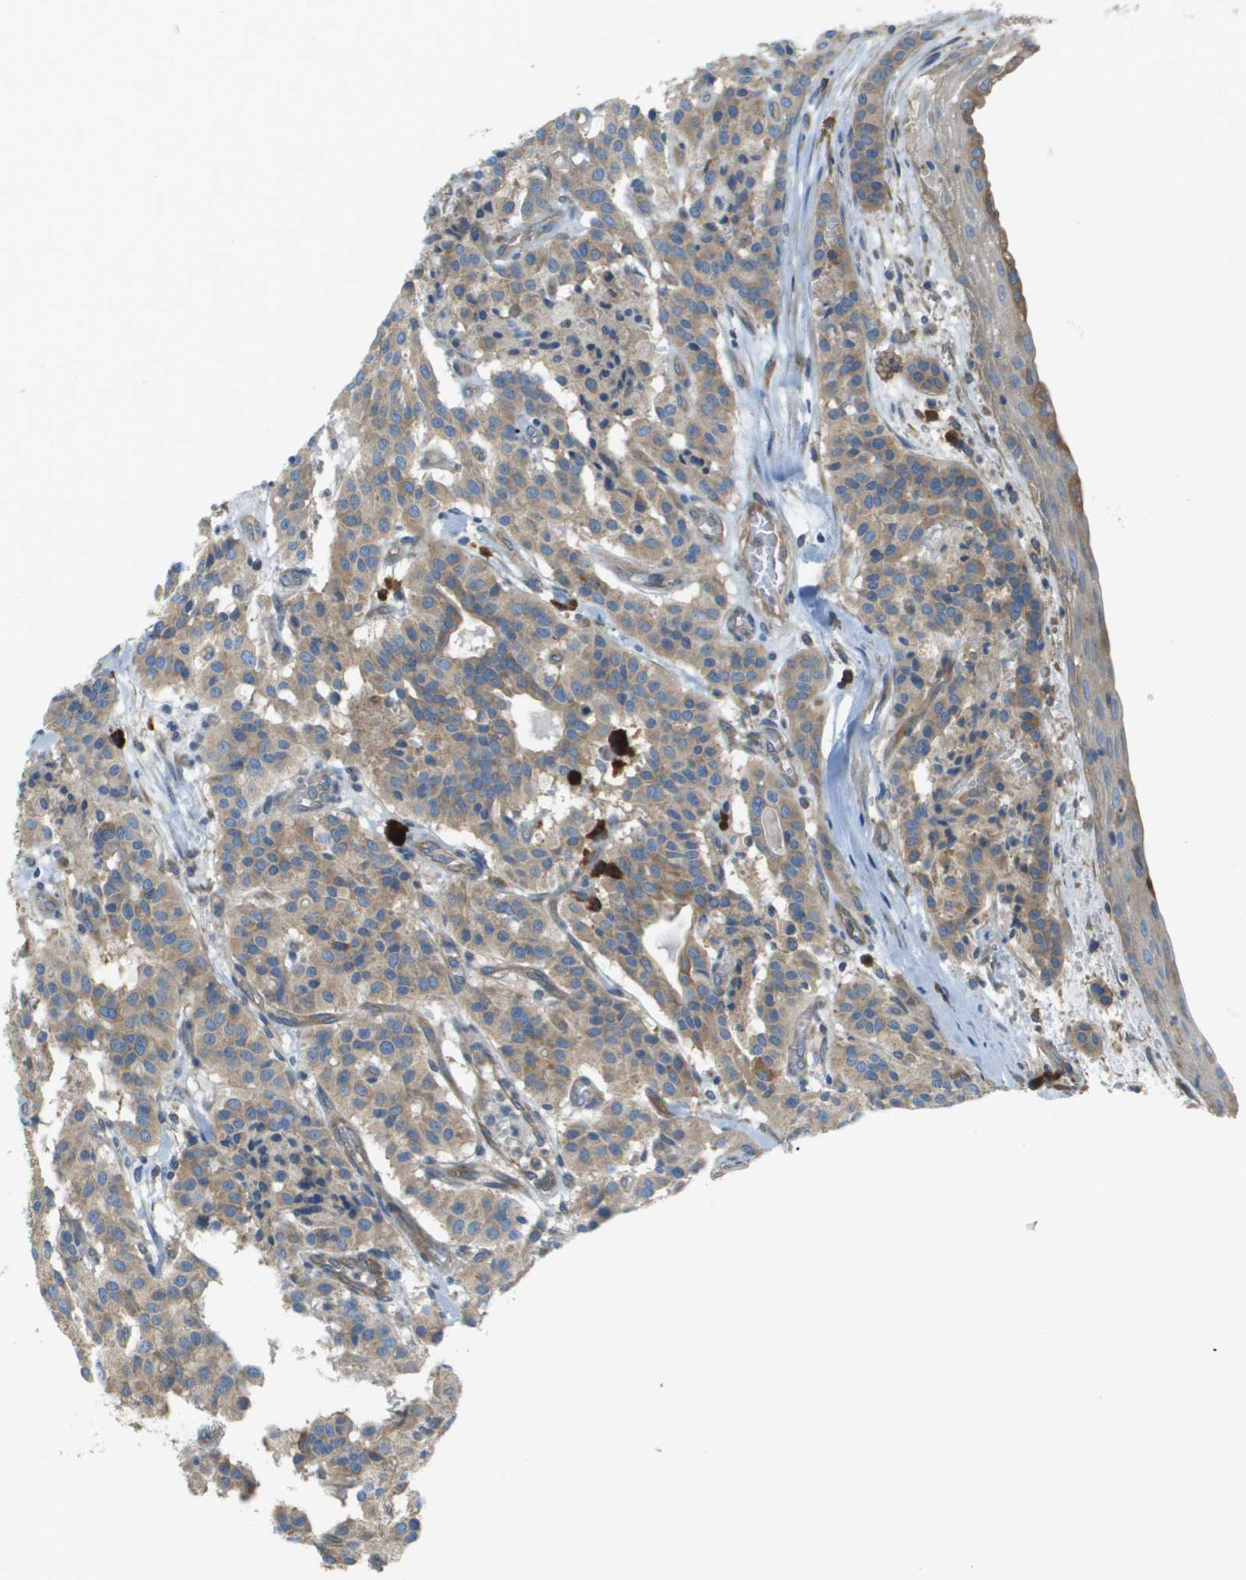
{"staining": {"intensity": "moderate", "quantity": ">75%", "location": "cytoplasmic/membranous"}, "tissue": "carcinoid", "cell_type": "Tumor cells", "image_type": "cancer", "snomed": [{"axis": "morphology", "description": "Carcinoid, malignant, NOS"}, {"axis": "topography", "description": "Lung"}], "caption": "Protein staining displays moderate cytoplasmic/membranous expression in about >75% of tumor cells in carcinoid. The staining was performed using DAB (3,3'-diaminobenzidine), with brown indicating positive protein expression. Nuclei are stained blue with hematoxylin.", "gene": "DNAJB11", "patient": {"sex": "male", "age": 30}}